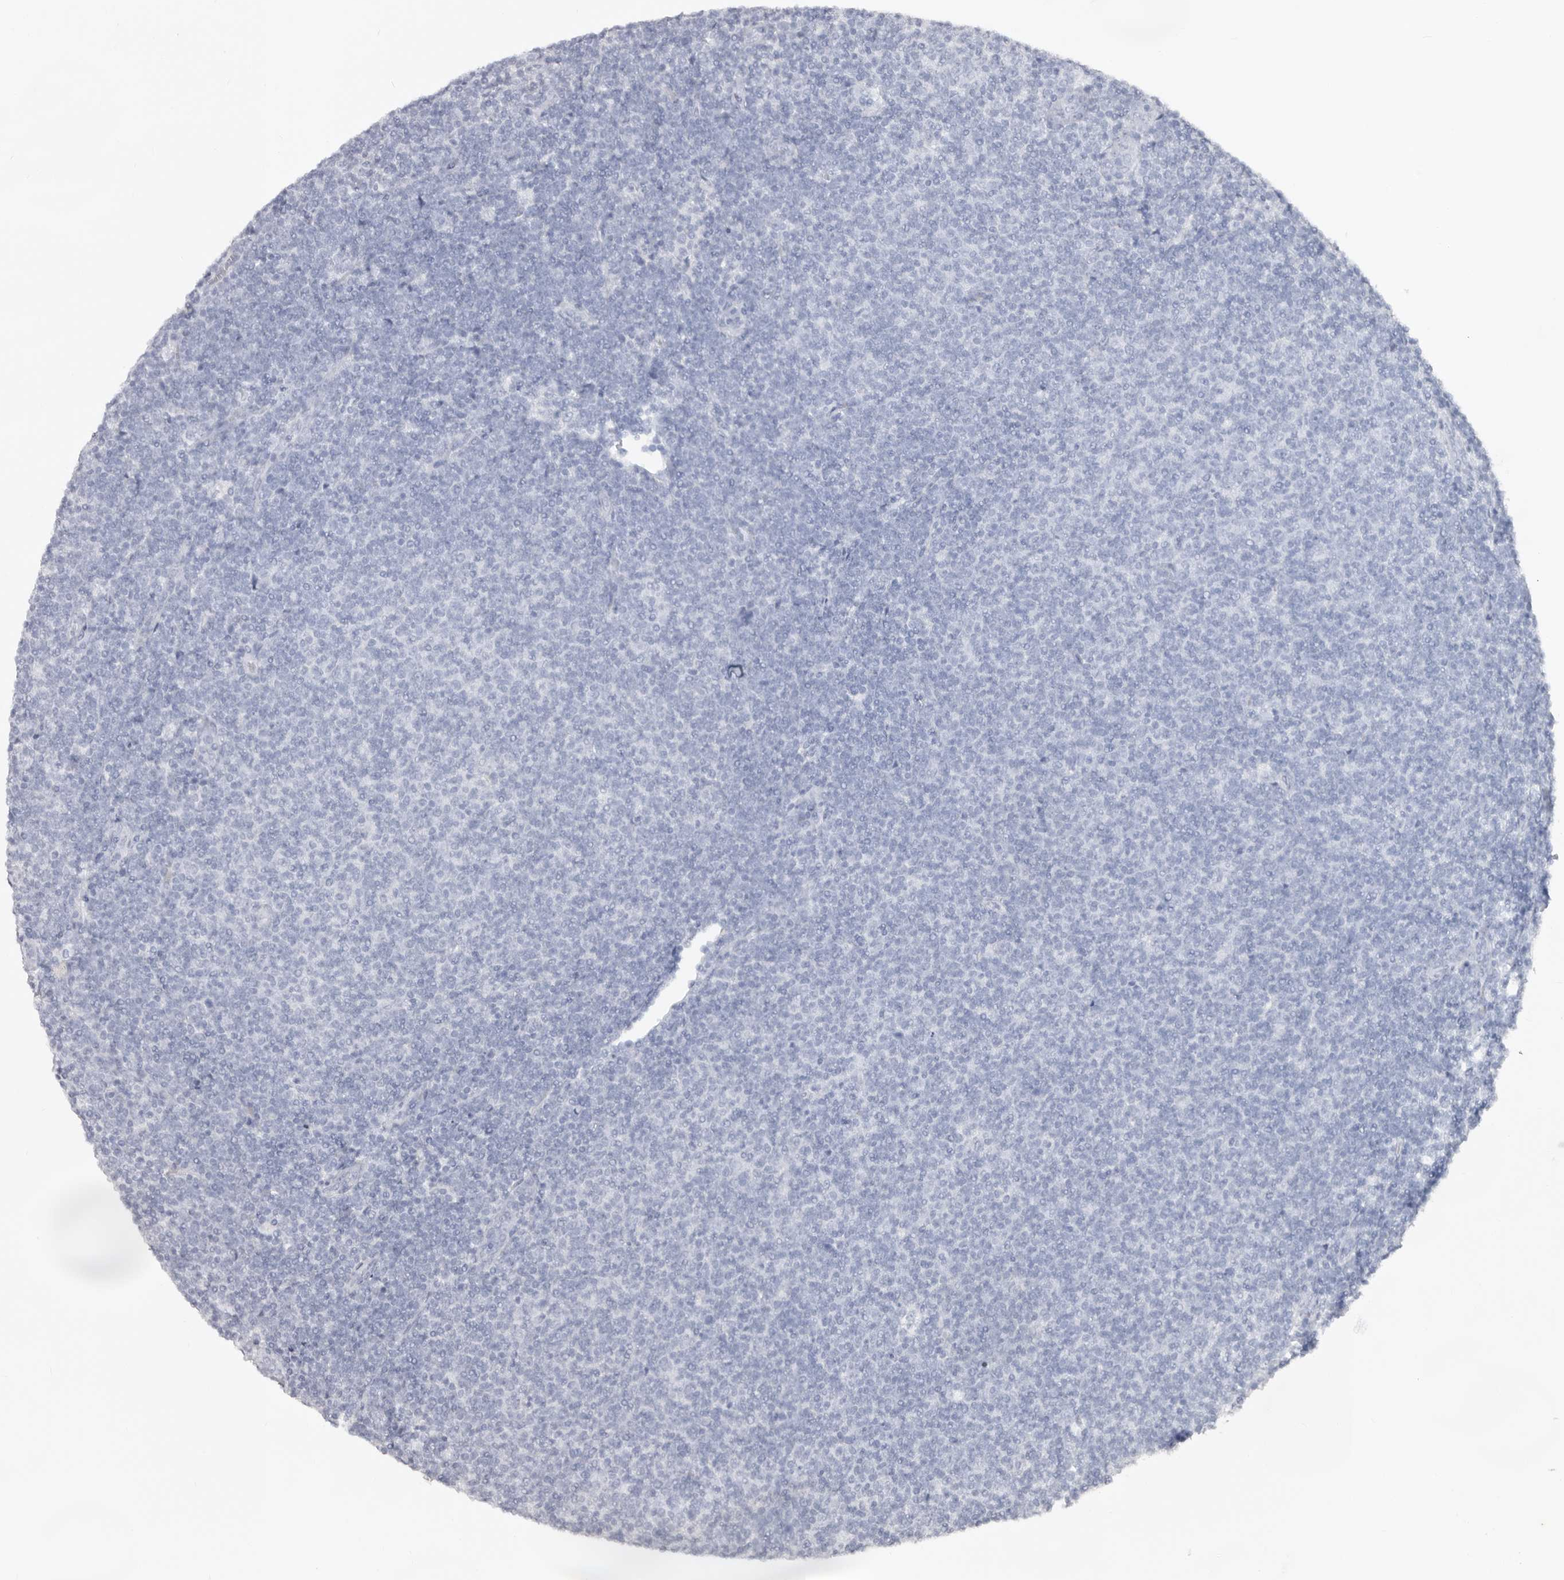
{"staining": {"intensity": "negative", "quantity": "none", "location": "none"}, "tissue": "lymphoma", "cell_type": "Tumor cells", "image_type": "cancer", "snomed": [{"axis": "morphology", "description": "Malignant lymphoma, non-Hodgkin's type, Low grade"}, {"axis": "topography", "description": "Lymph node"}], "caption": "This is an IHC image of lymphoma. There is no positivity in tumor cells.", "gene": "TC2N", "patient": {"sex": "male", "age": 66}}